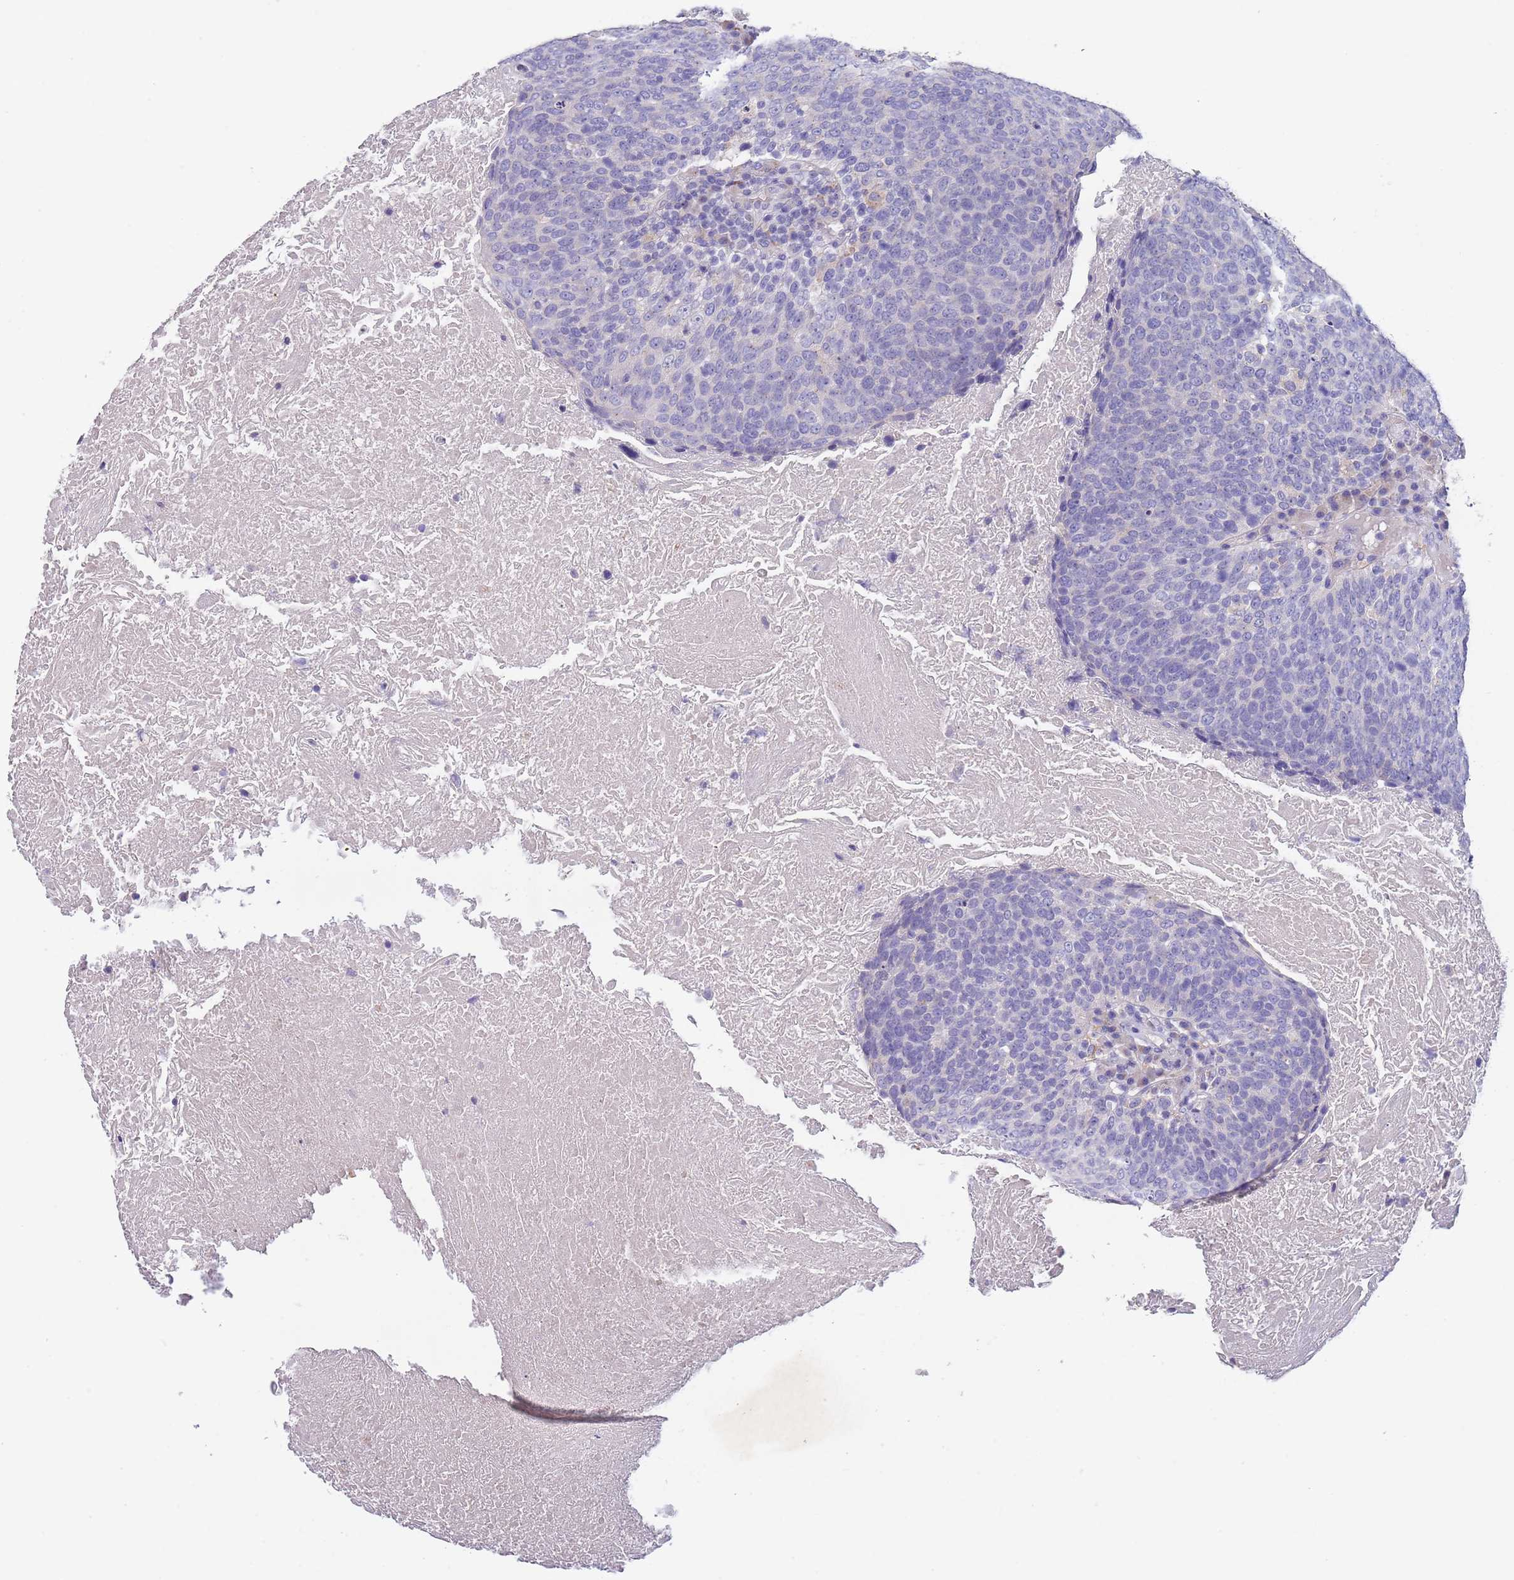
{"staining": {"intensity": "negative", "quantity": "none", "location": "none"}, "tissue": "head and neck cancer", "cell_type": "Tumor cells", "image_type": "cancer", "snomed": [{"axis": "morphology", "description": "Squamous cell carcinoma, NOS"}, {"axis": "morphology", "description": "Squamous cell carcinoma, metastatic, NOS"}, {"axis": "topography", "description": "Lymph node"}, {"axis": "topography", "description": "Head-Neck"}], "caption": "A high-resolution photomicrograph shows IHC staining of head and neck cancer, which displays no significant expression in tumor cells.", "gene": "MAN1C1", "patient": {"sex": "male", "age": 62}}